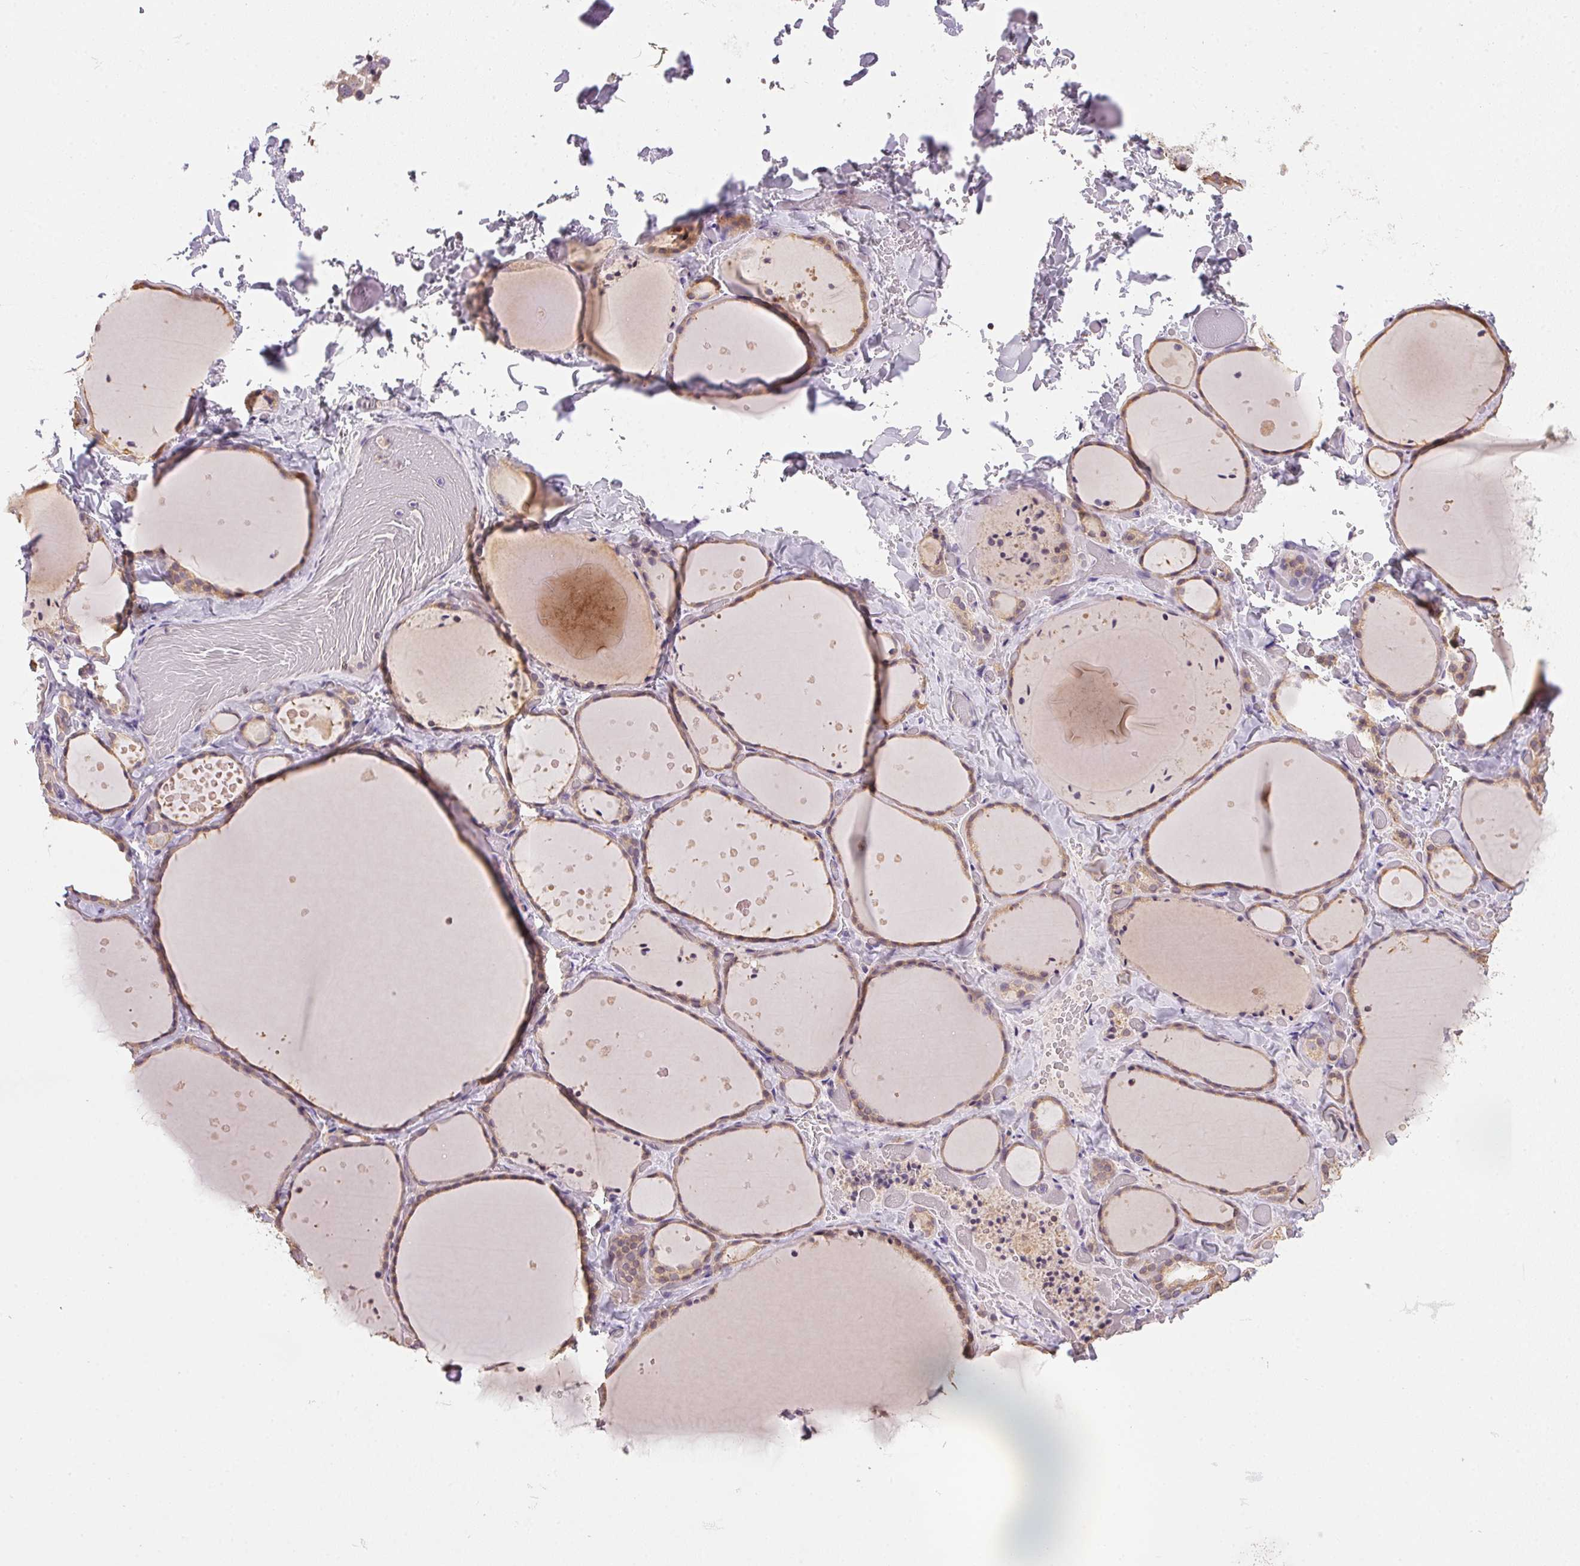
{"staining": {"intensity": "moderate", "quantity": "25%-75%", "location": "cytoplasmic/membranous"}, "tissue": "thyroid gland", "cell_type": "Glandular cells", "image_type": "normal", "snomed": [{"axis": "morphology", "description": "Normal tissue, NOS"}, {"axis": "topography", "description": "Thyroid gland"}], "caption": "Human thyroid gland stained for a protein (brown) demonstrates moderate cytoplasmic/membranous positive positivity in about 25%-75% of glandular cells.", "gene": "ALDH8A1", "patient": {"sex": "female", "age": 36}}